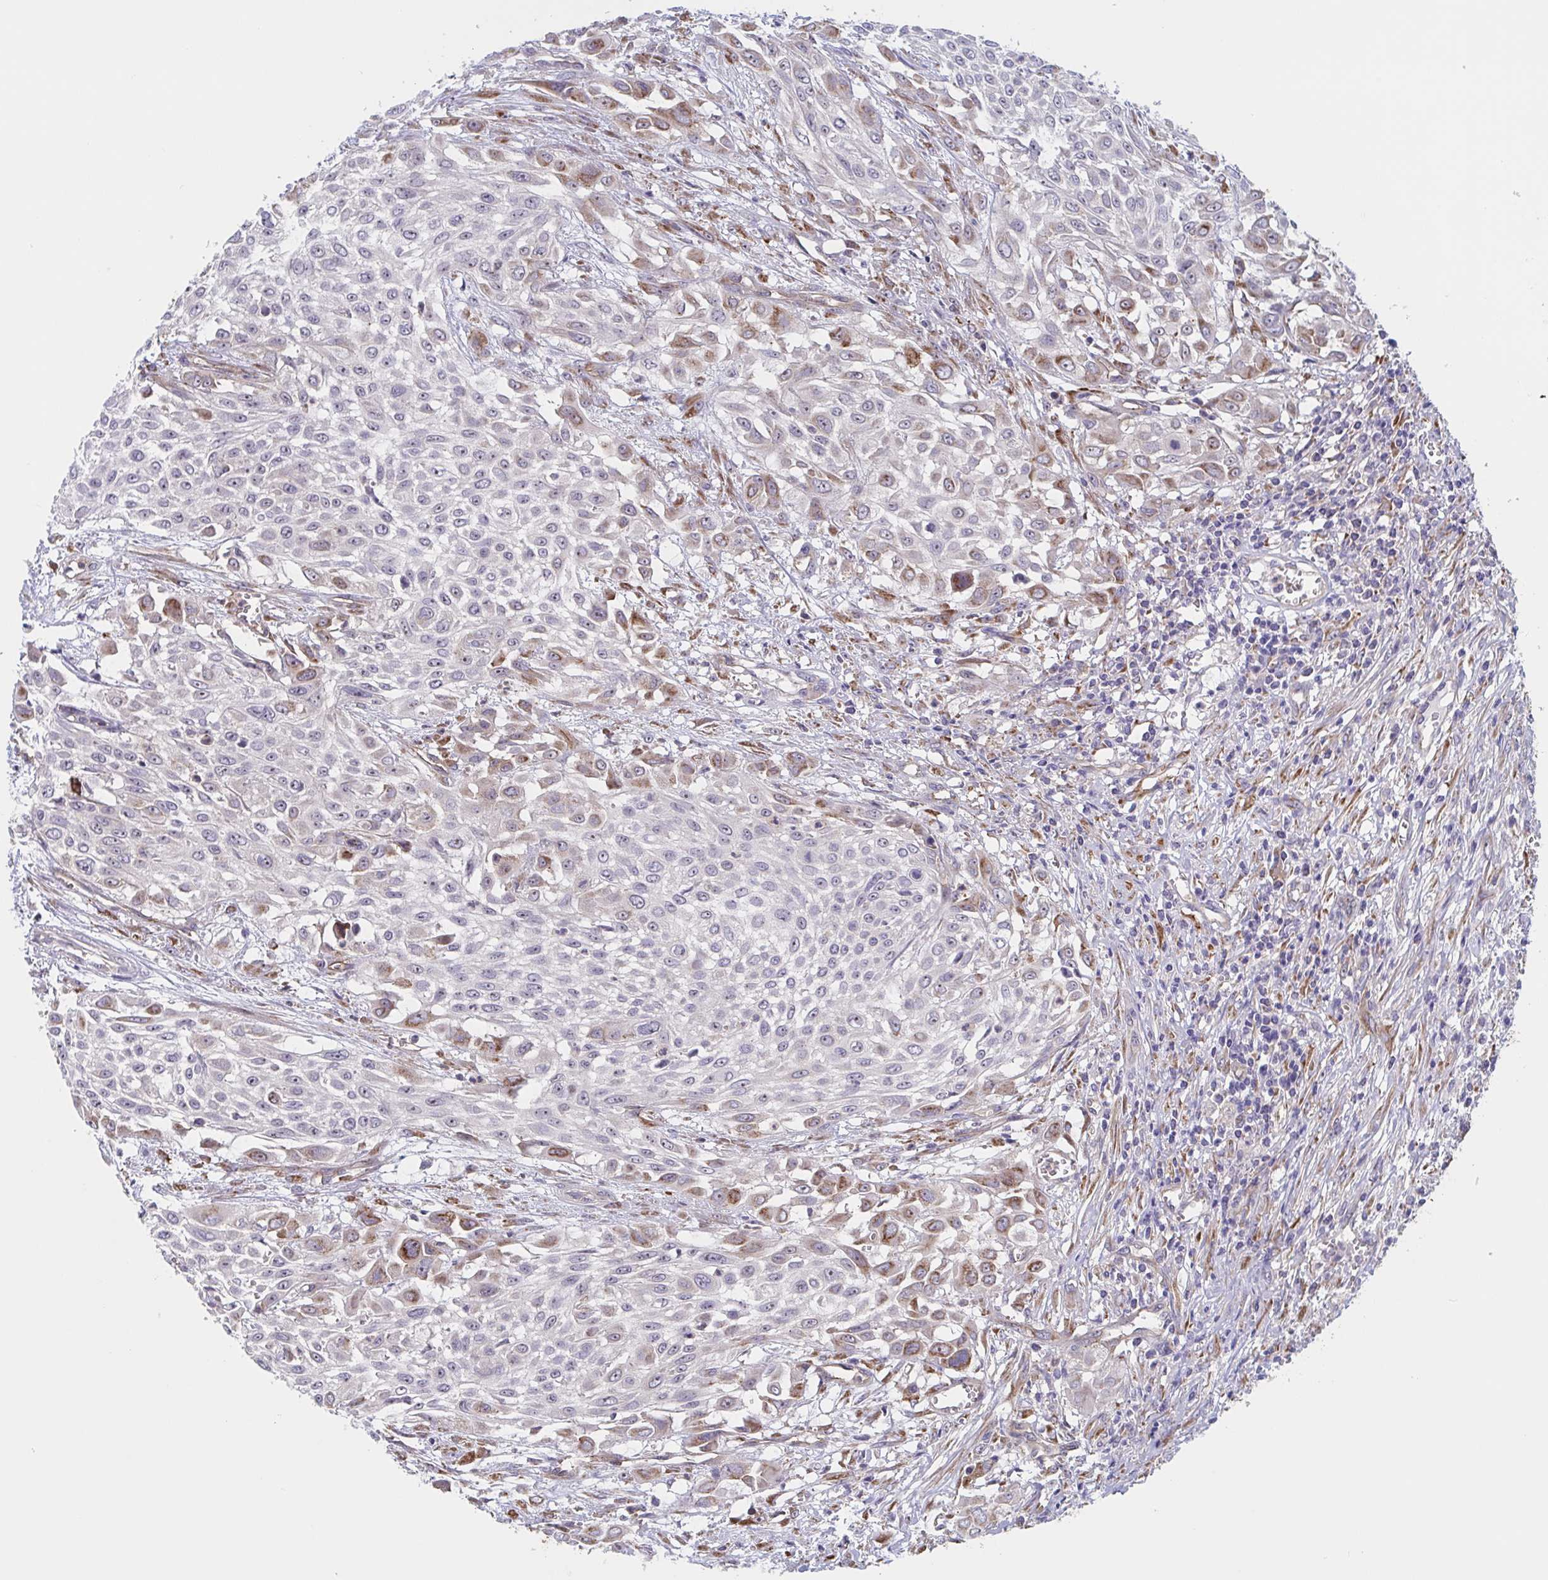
{"staining": {"intensity": "moderate", "quantity": "<25%", "location": "cytoplasmic/membranous"}, "tissue": "urothelial cancer", "cell_type": "Tumor cells", "image_type": "cancer", "snomed": [{"axis": "morphology", "description": "Urothelial carcinoma, High grade"}, {"axis": "topography", "description": "Urinary bladder"}], "caption": "IHC staining of high-grade urothelial carcinoma, which demonstrates low levels of moderate cytoplasmic/membranous positivity in approximately <25% of tumor cells indicating moderate cytoplasmic/membranous protein positivity. The staining was performed using DAB (brown) for protein detection and nuclei were counterstained in hematoxylin (blue).", "gene": "ST14", "patient": {"sex": "male", "age": 57}}